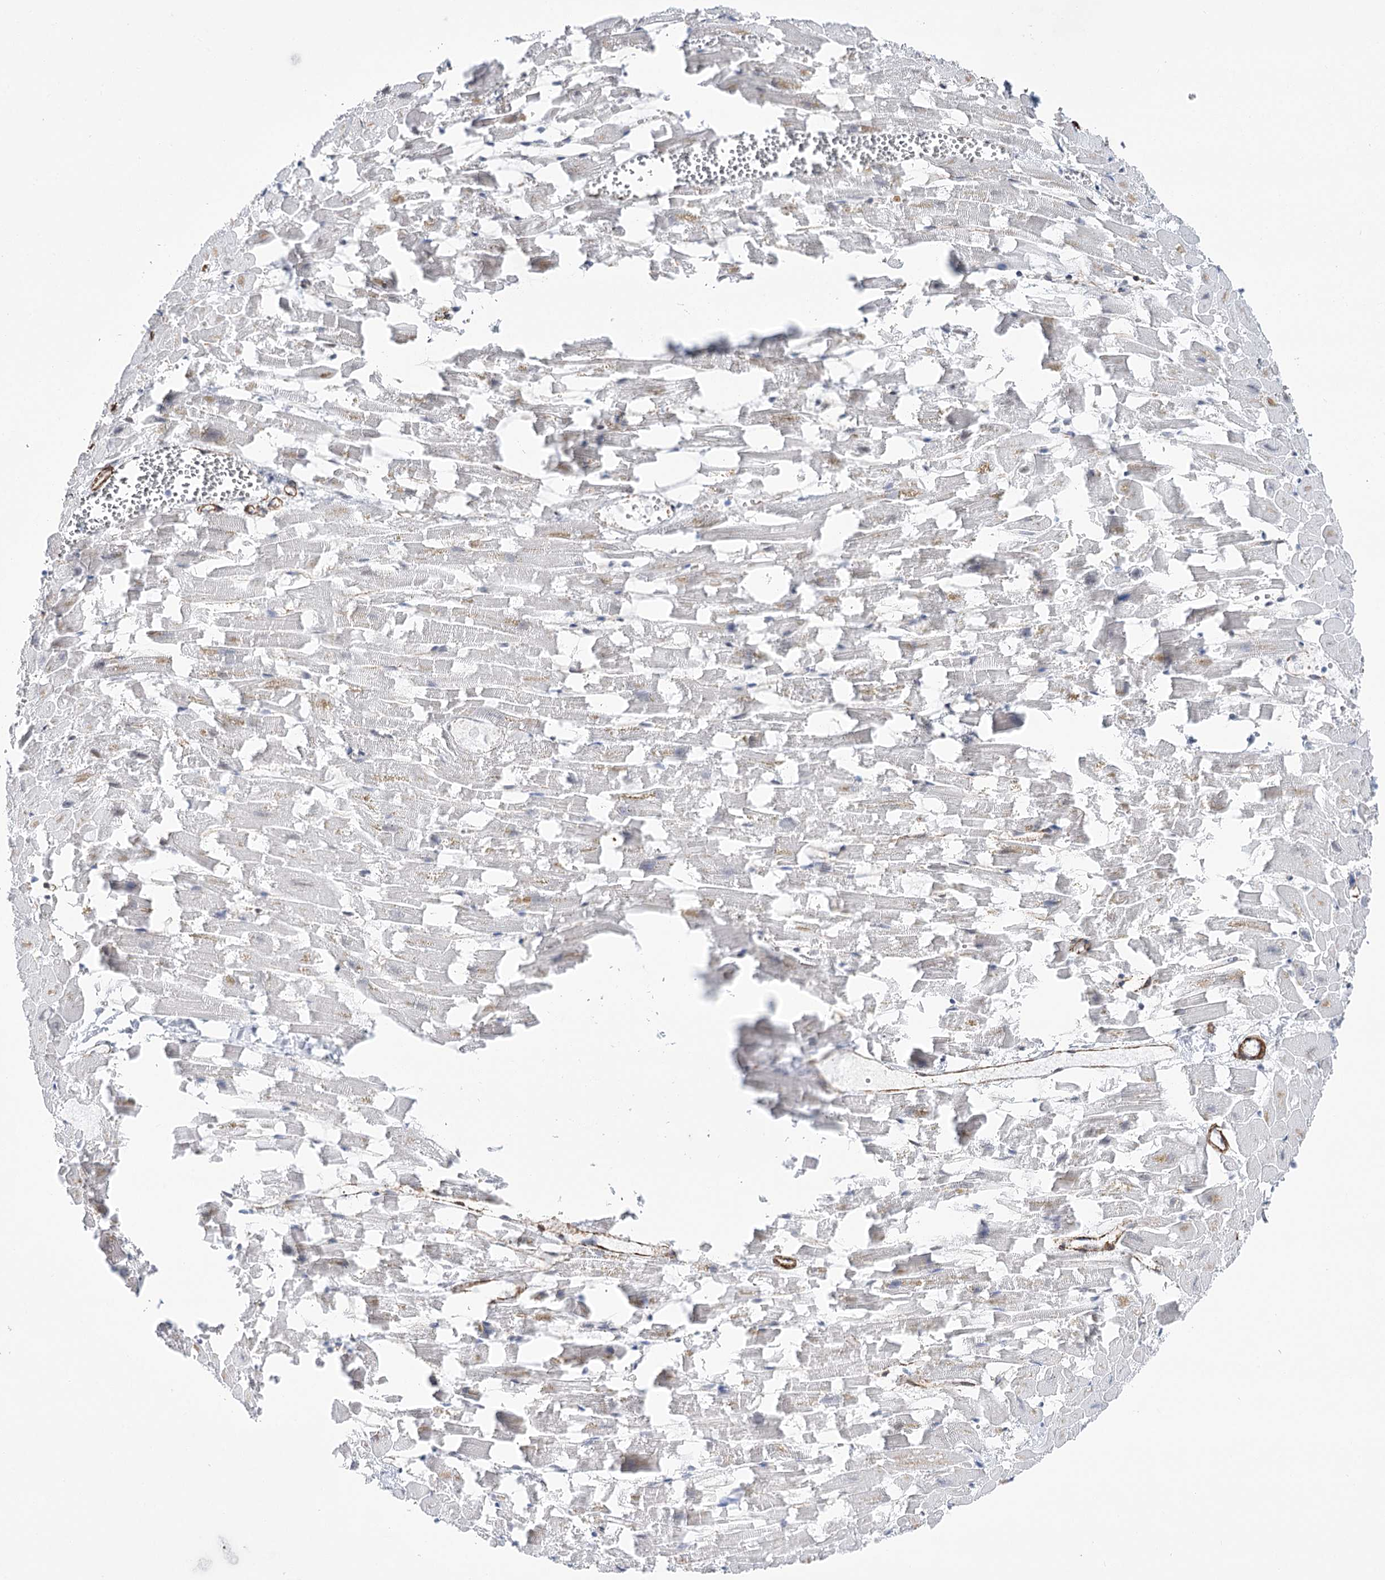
{"staining": {"intensity": "weak", "quantity": "<25%", "location": "cytoplasmic/membranous"}, "tissue": "heart muscle", "cell_type": "Cardiomyocytes", "image_type": "normal", "snomed": [{"axis": "morphology", "description": "Normal tissue, NOS"}, {"axis": "topography", "description": "Heart"}], "caption": "Immunohistochemical staining of benign heart muscle demonstrates no significant staining in cardiomyocytes.", "gene": "WASHC3", "patient": {"sex": "female", "age": 64}}